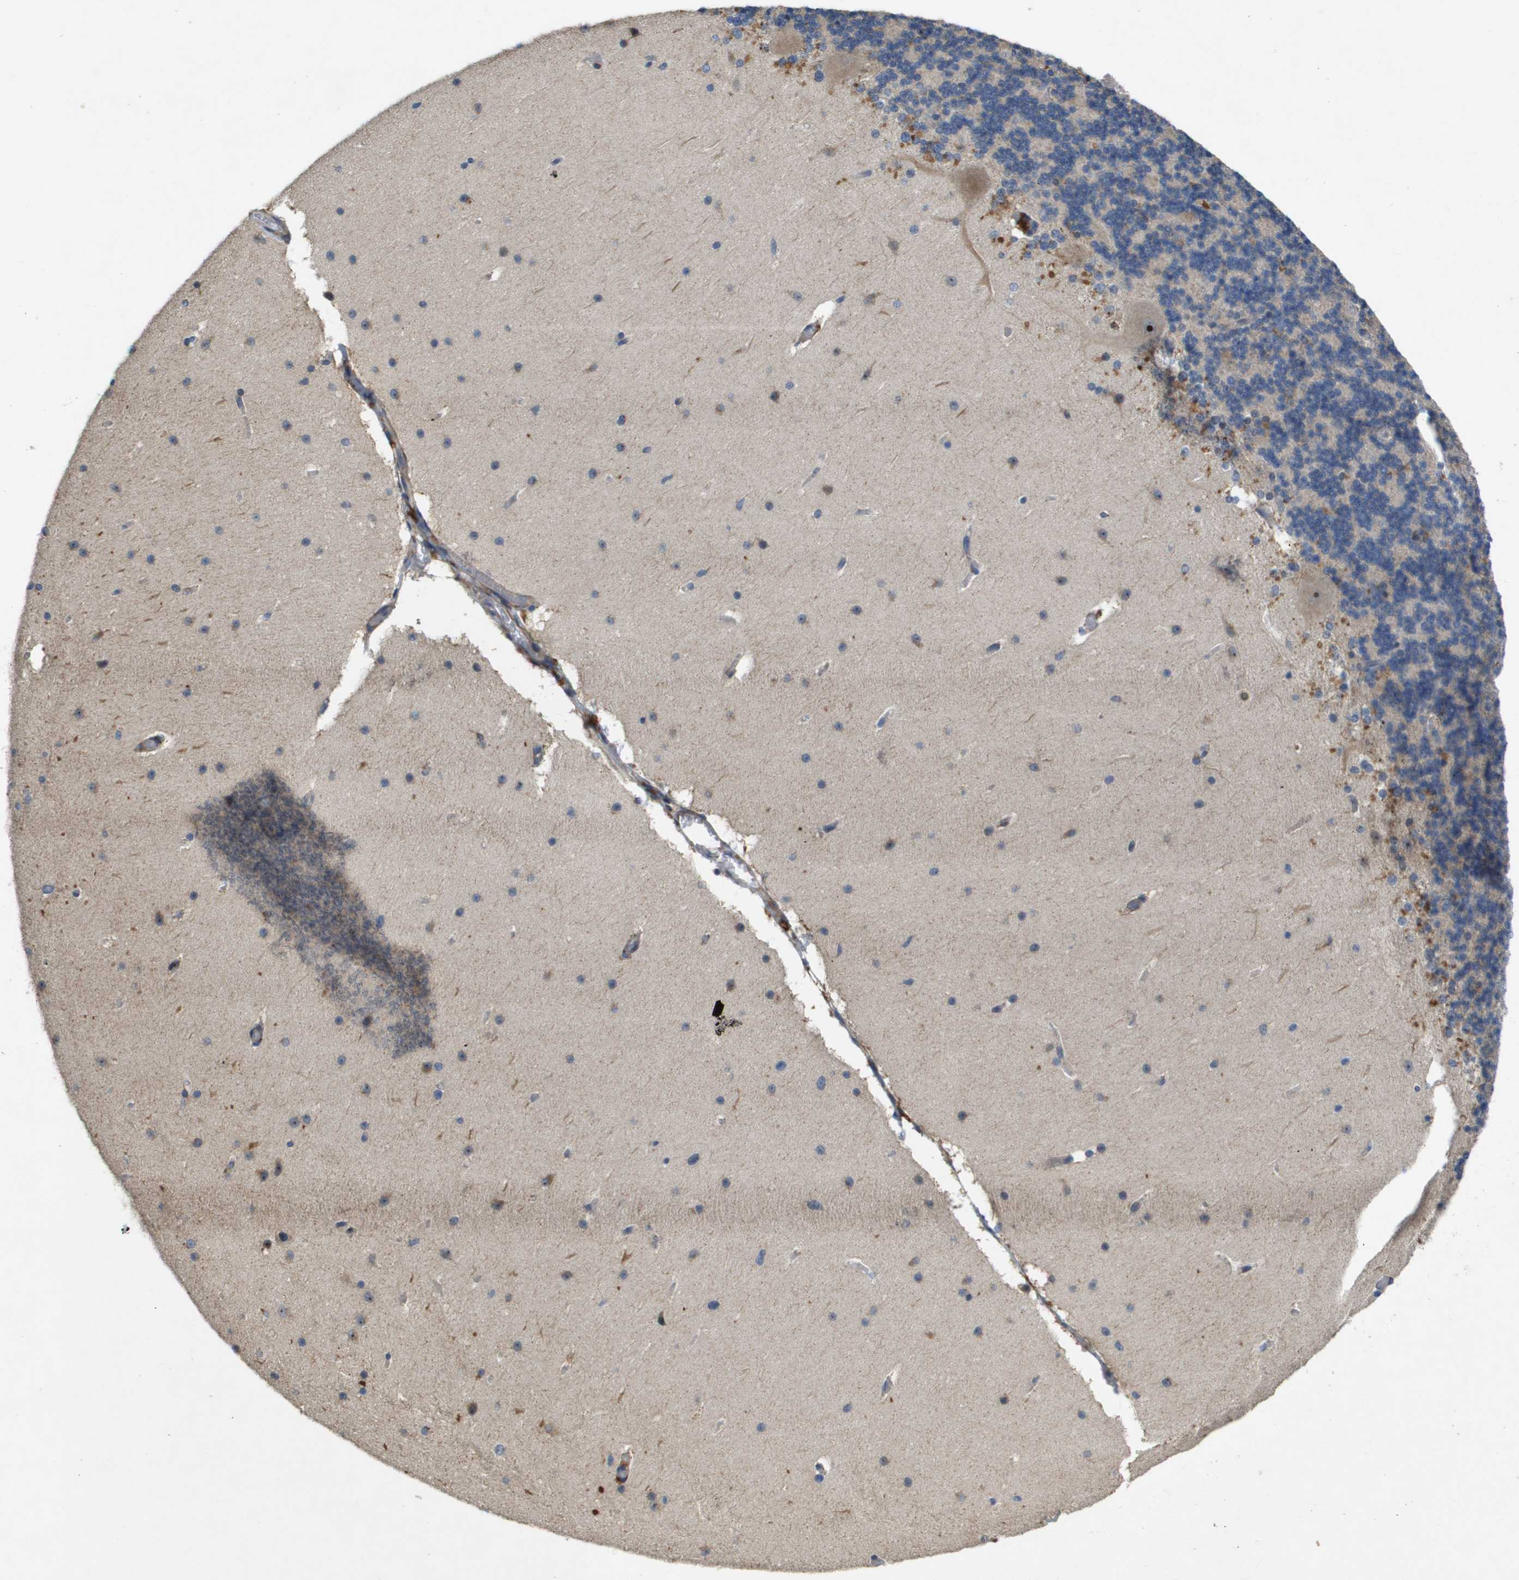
{"staining": {"intensity": "weak", "quantity": "<25%", "location": "cytoplasmic/membranous"}, "tissue": "cerebellum", "cell_type": "Cells in granular layer", "image_type": "normal", "snomed": [{"axis": "morphology", "description": "Normal tissue, NOS"}, {"axis": "topography", "description": "Cerebellum"}], "caption": "Immunohistochemistry (IHC) histopathology image of benign cerebellum: cerebellum stained with DAB (3,3'-diaminobenzidine) reveals no significant protein staining in cells in granular layer. (DAB (3,3'-diaminobenzidine) immunohistochemistry with hematoxylin counter stain).", "gene": "B3GNT5", "patient": {"sex": "female", "age": 19}}